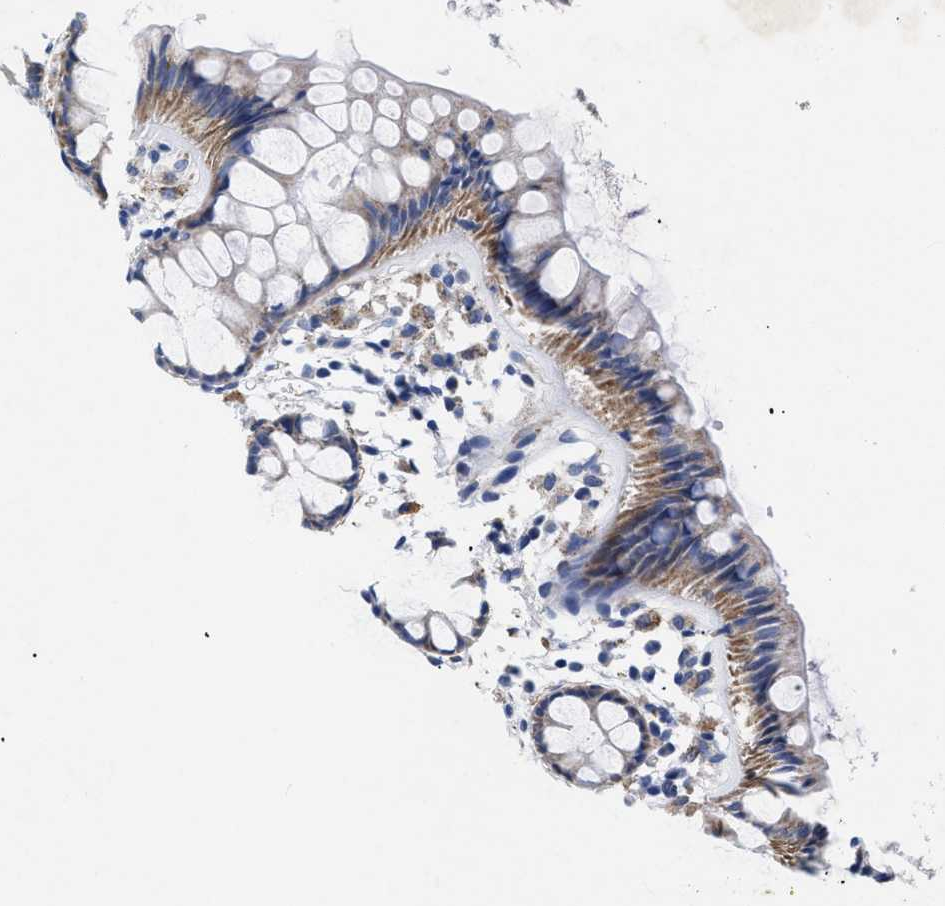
{"staining": {"intensity": "weak", "quantity": "25%-75%", "location": "cytoplasmic/membranous"}, "tissue": "rectum", "cell_type": "Glandular cells", "image_type": "normal", "snomed": [{"axis": "morphology", "description": "Normal tissue, NOS"}, {"axis": "topography", "description": "Rectum"}], "caption": "A photomicrograph of human rectum stained for a protein exhibits weak cytoplasmic/membranous brown staining in glandular cells.", "gene": "GPR149", "patient": {"sex": "female", "age": 66}}